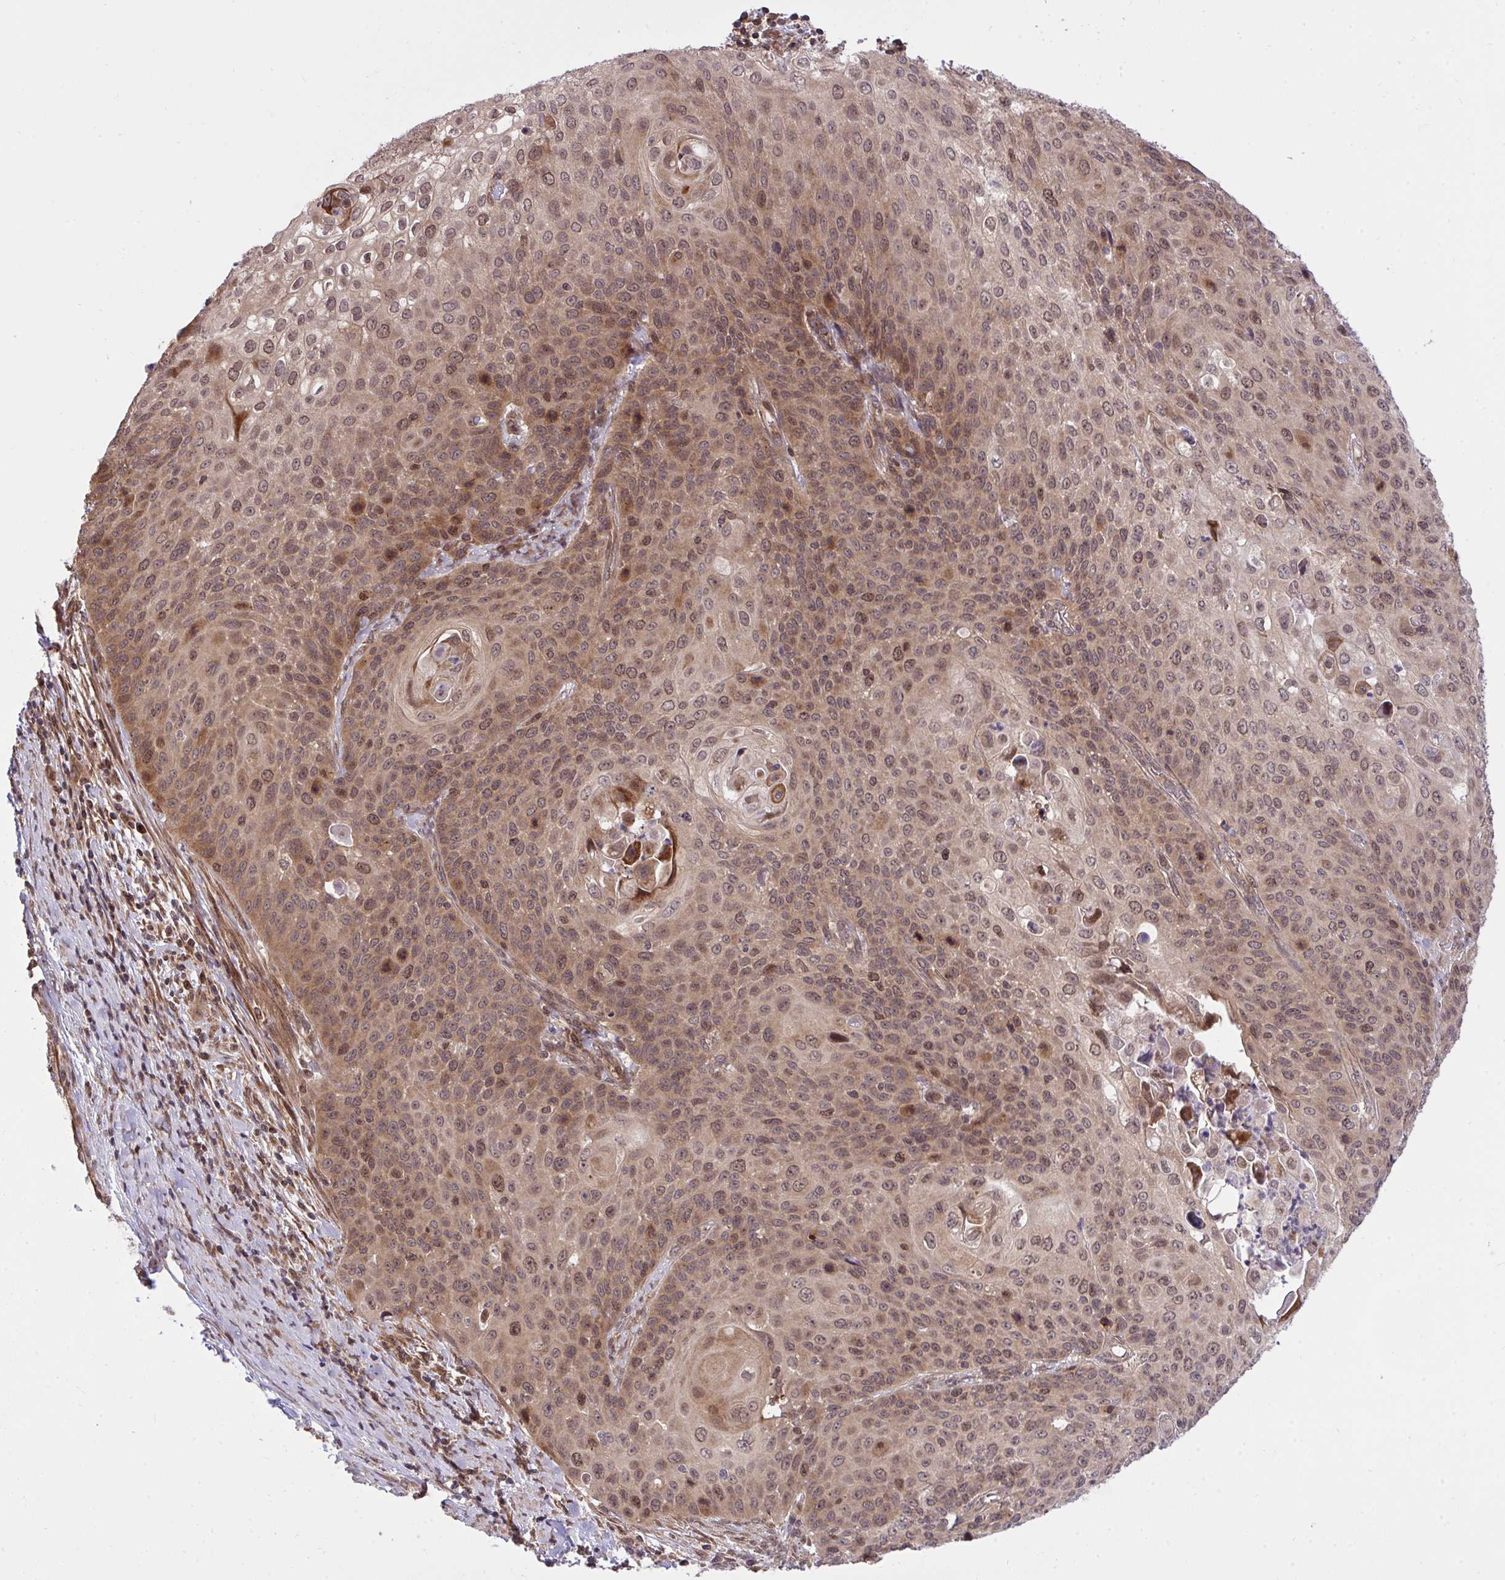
{"staining": {"intensity": "moderate", "quantity": "25%-75%", "location": "cytoplasmic/membranous"}, "tissue": "cervical cancer", "cell_type": "Tumor cells", "image_type": "cancer", "snomed": [{"axis": "morphology", "description": "Squamous cell carcinoma, NOS"}, {"axis": "topography", "description": "Cervix"}], "caption": "Protein expression analysis of human cervical cancer (squamous cell carcinoma) reveals moderate cytoplasmic/membranous staining in about 25%-75% of tumor cells. The staining is performed using DAB brown chromogen to label protein expression. The nuclei are counter-stained blue using hematoxylin.", "gene": "ERI1", "patient": {"sex": "female", "age": 65}}